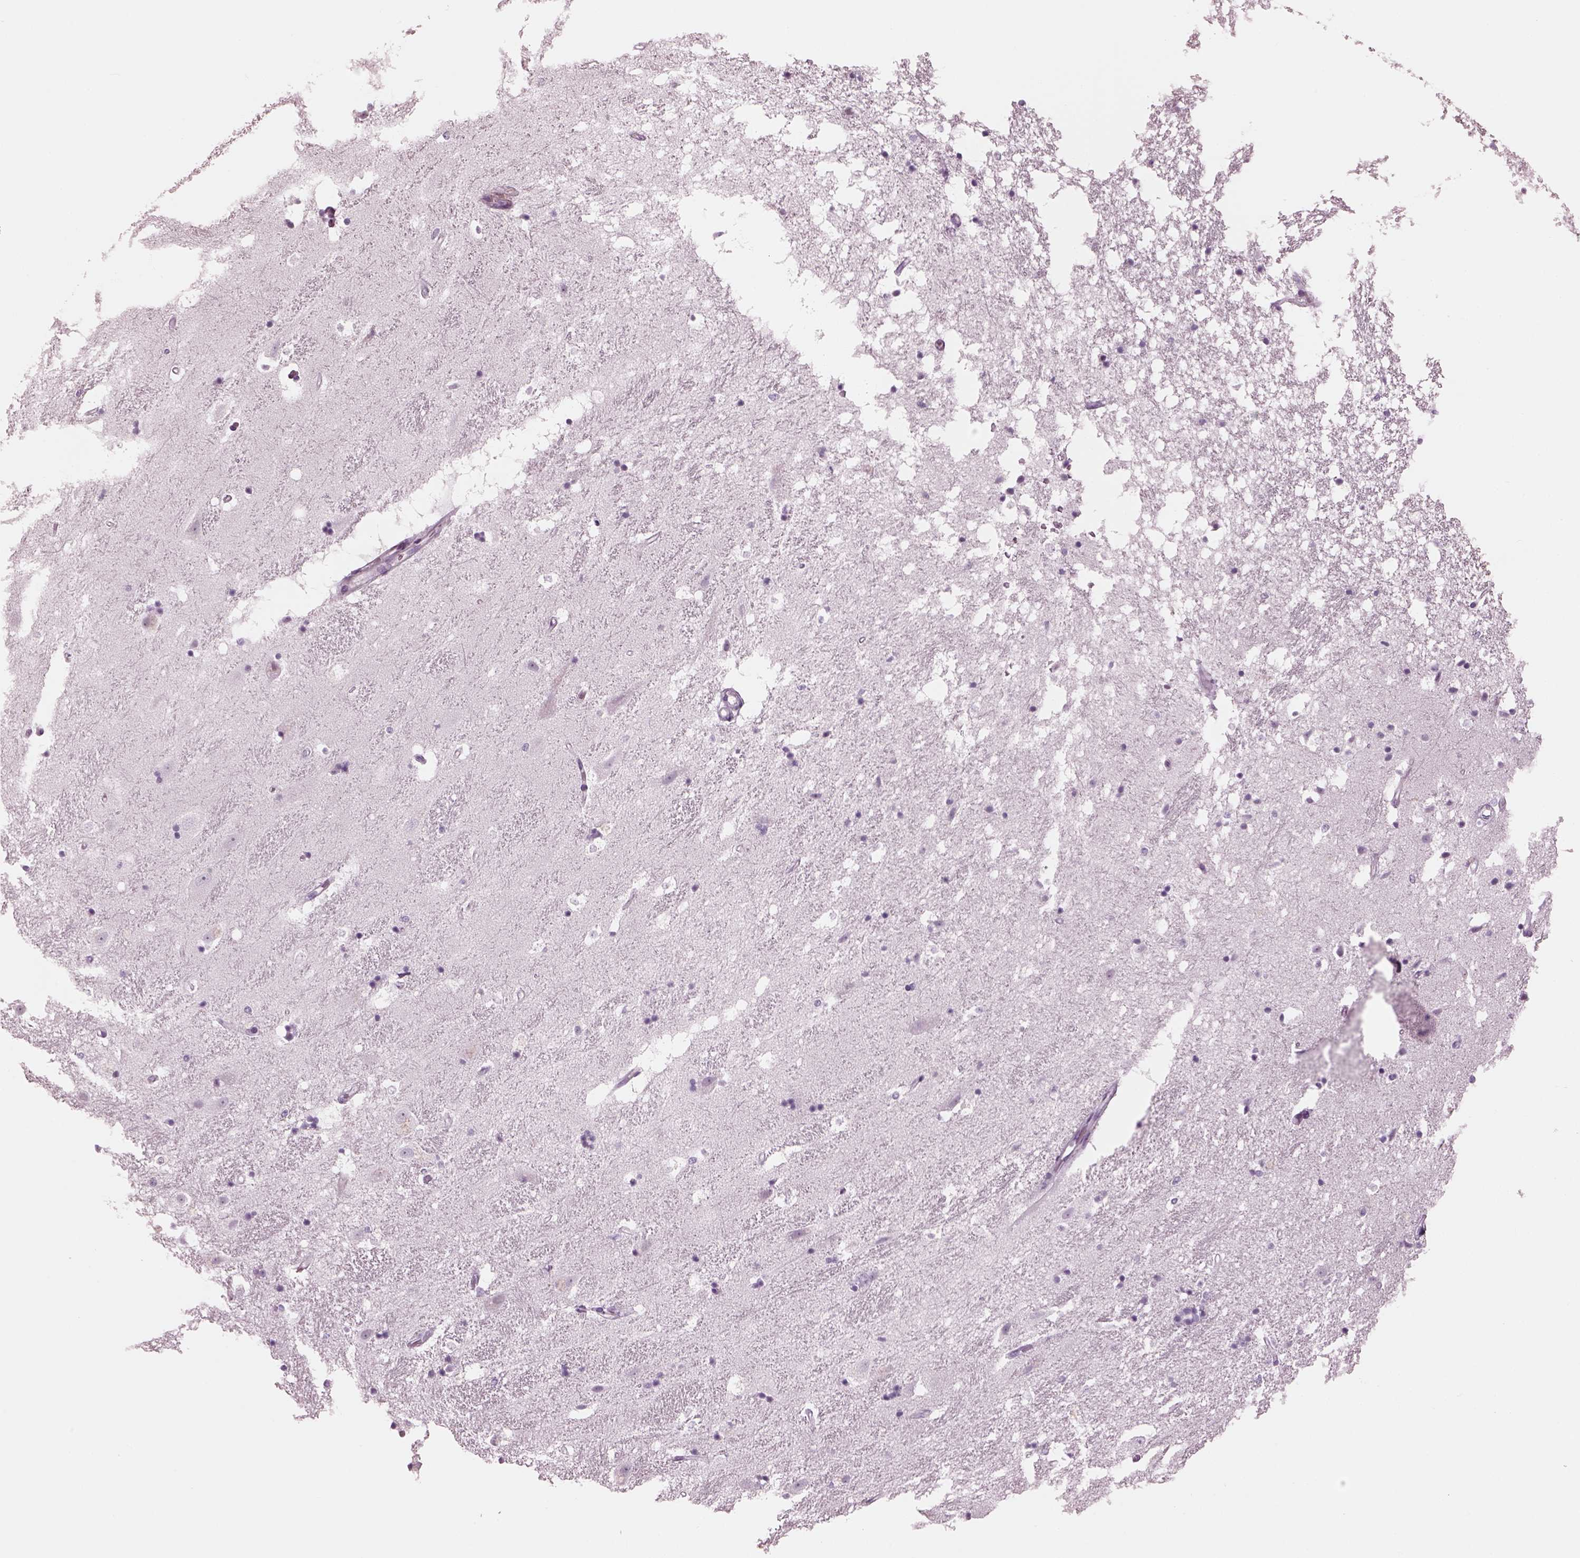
{"staining": {"intensity": "negative", "quantity": "none", "location": "none"}, "tissue": "hippocampus", "cell_type": "Glial cells", "image_type": "normal", "snomed": [{"axis": "morphology", "description": "Normal tissue, NOS"}, {"axis": "topography", "description": "Hippocampus"}], "caption": "The immunohistochemistry (IHC) histopathology image has no significant staining in glial cells of hippocampus.", "gene": "CYLC1", "patient": {"sex": "male", "age": 49}}